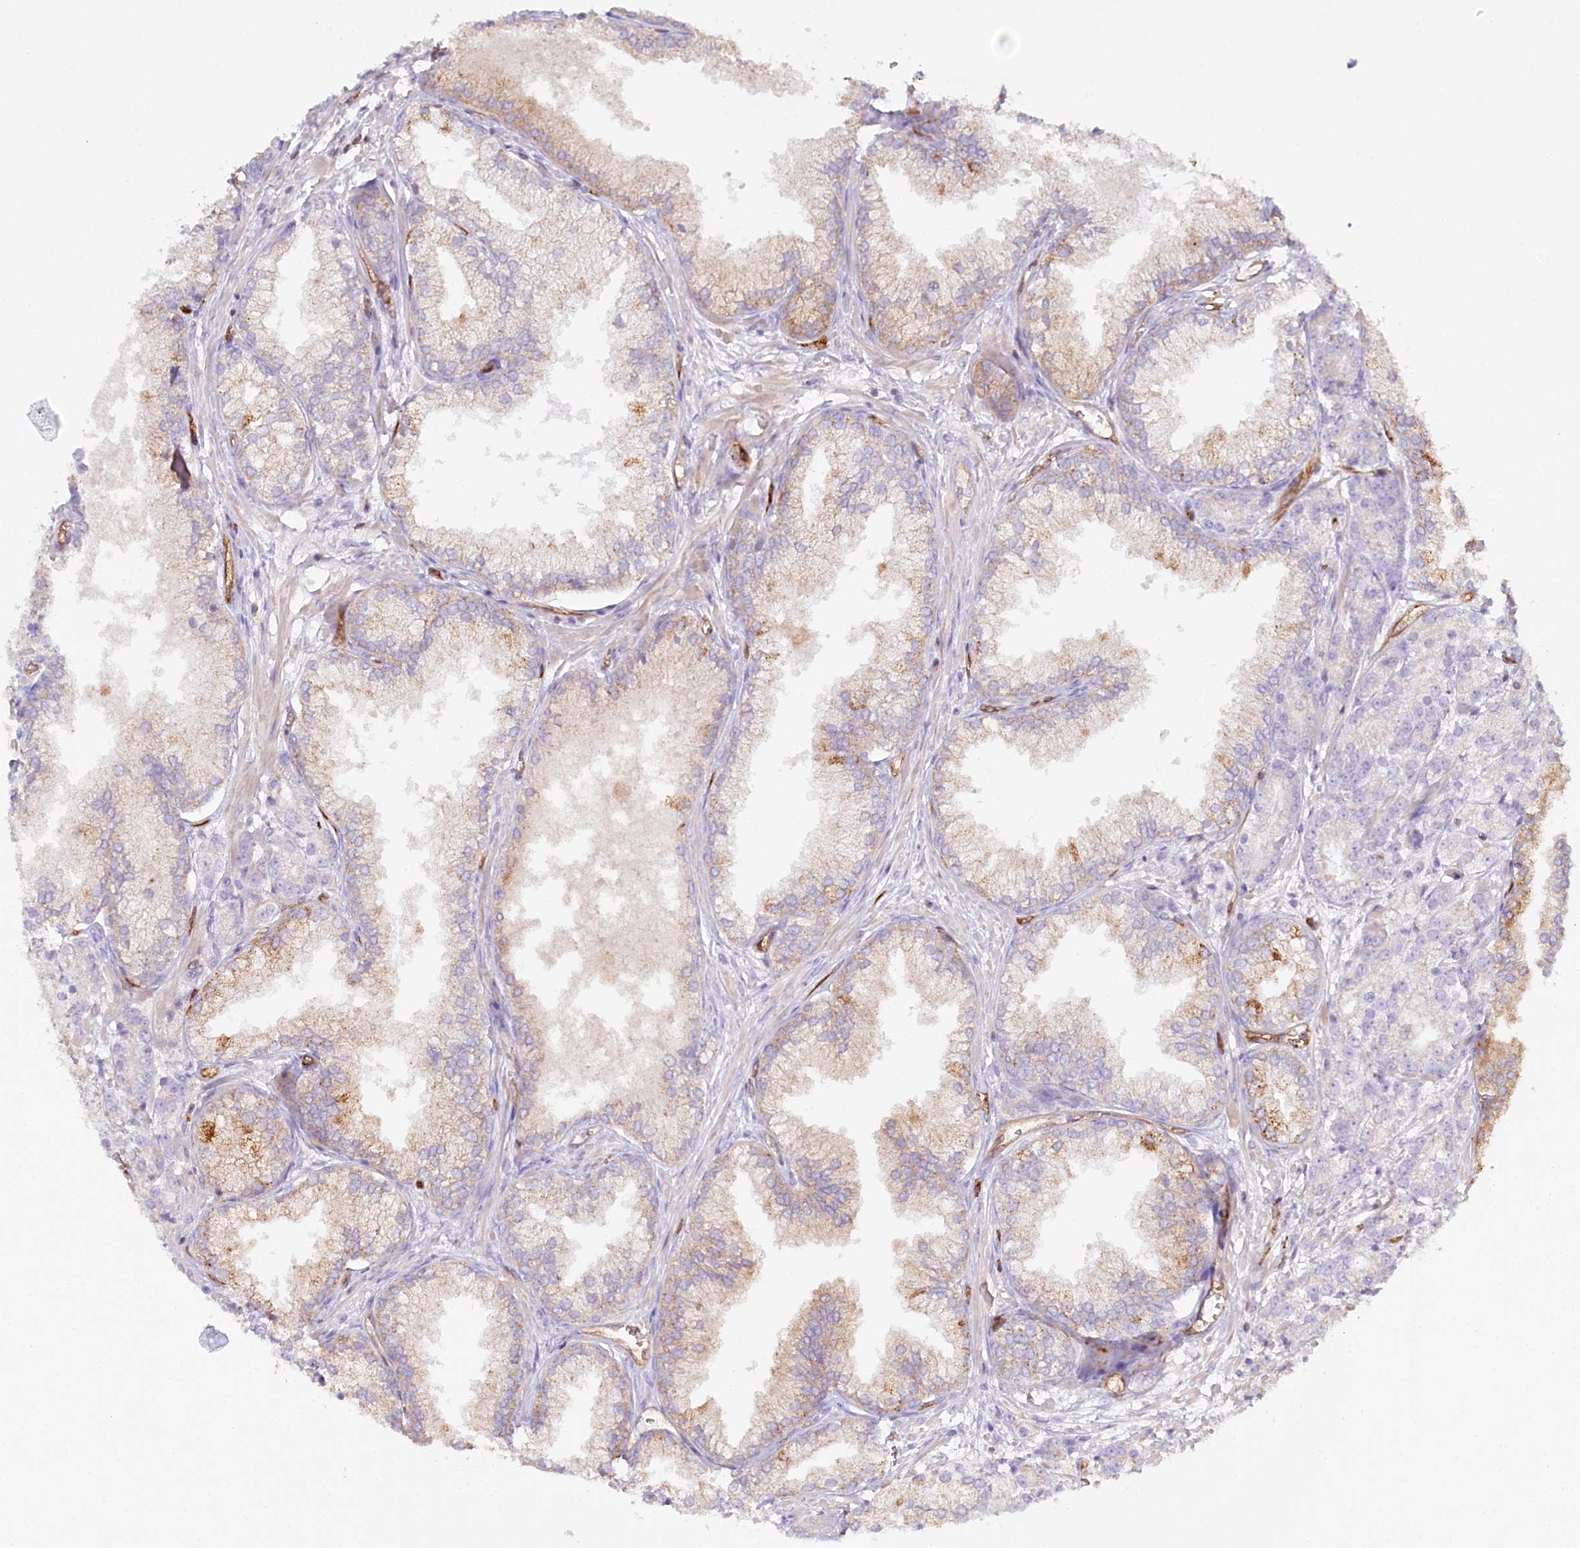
{"staining": {"intensity": "weak", "quantity": "<25%", "location": "cytoplasmic/membranous"}, "tissue": "prostate cancer", "cell_type": "Tumor cells", "image_type": "cancer", "snomed": [{"axis": "morphology", "description": "Adenocarcinoma, High grade"}, {"axis": "topography", "description": "Prostate"}], "caption": "Tumor cells show no significant expression in prostate cancer.", "gene": "RBP5", "patient": {"sex": "male", "age": 69}}